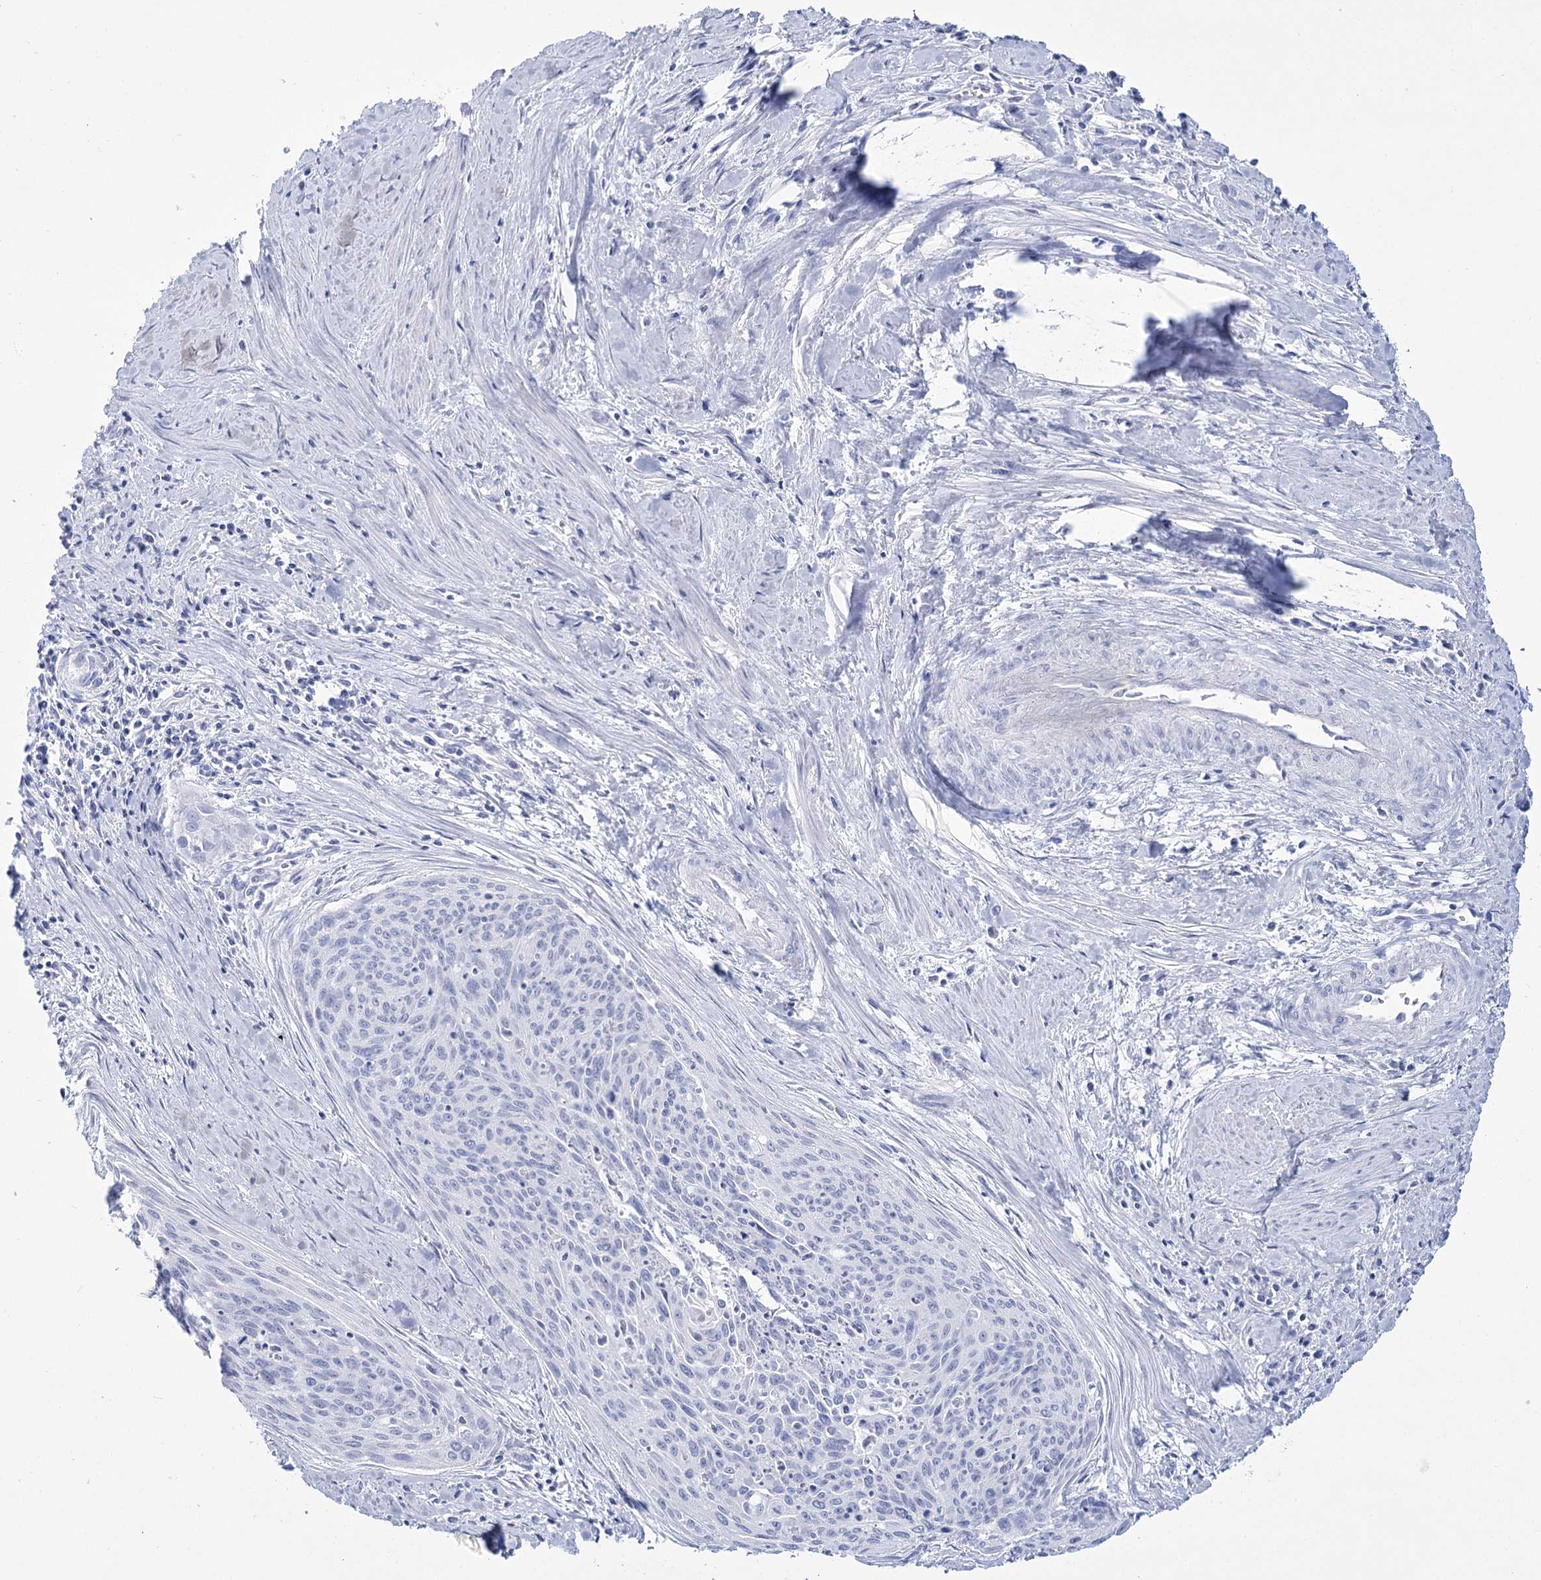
{"staining": {"intensity": "negative", "quantity": "none", "location": "none"}, "tissue": "cervical cancer", "cell_type": "Tumor cells", "image_type": "cancer", "snomed": [{"axis": "morphology", "description": "Squamous cell carcinoma, NOS"}, {"axis": "topography", "description": "Cervix"}], "caption": "The IHC photomicrograph has no significant positivity in tumor cells of squamous cell carcinoma (cervical) tissue. (Brightfield microscopy of DAB IHC at high magnification).", "gene": "RNF186", "patient": {"sex": "female", "age": 55}}